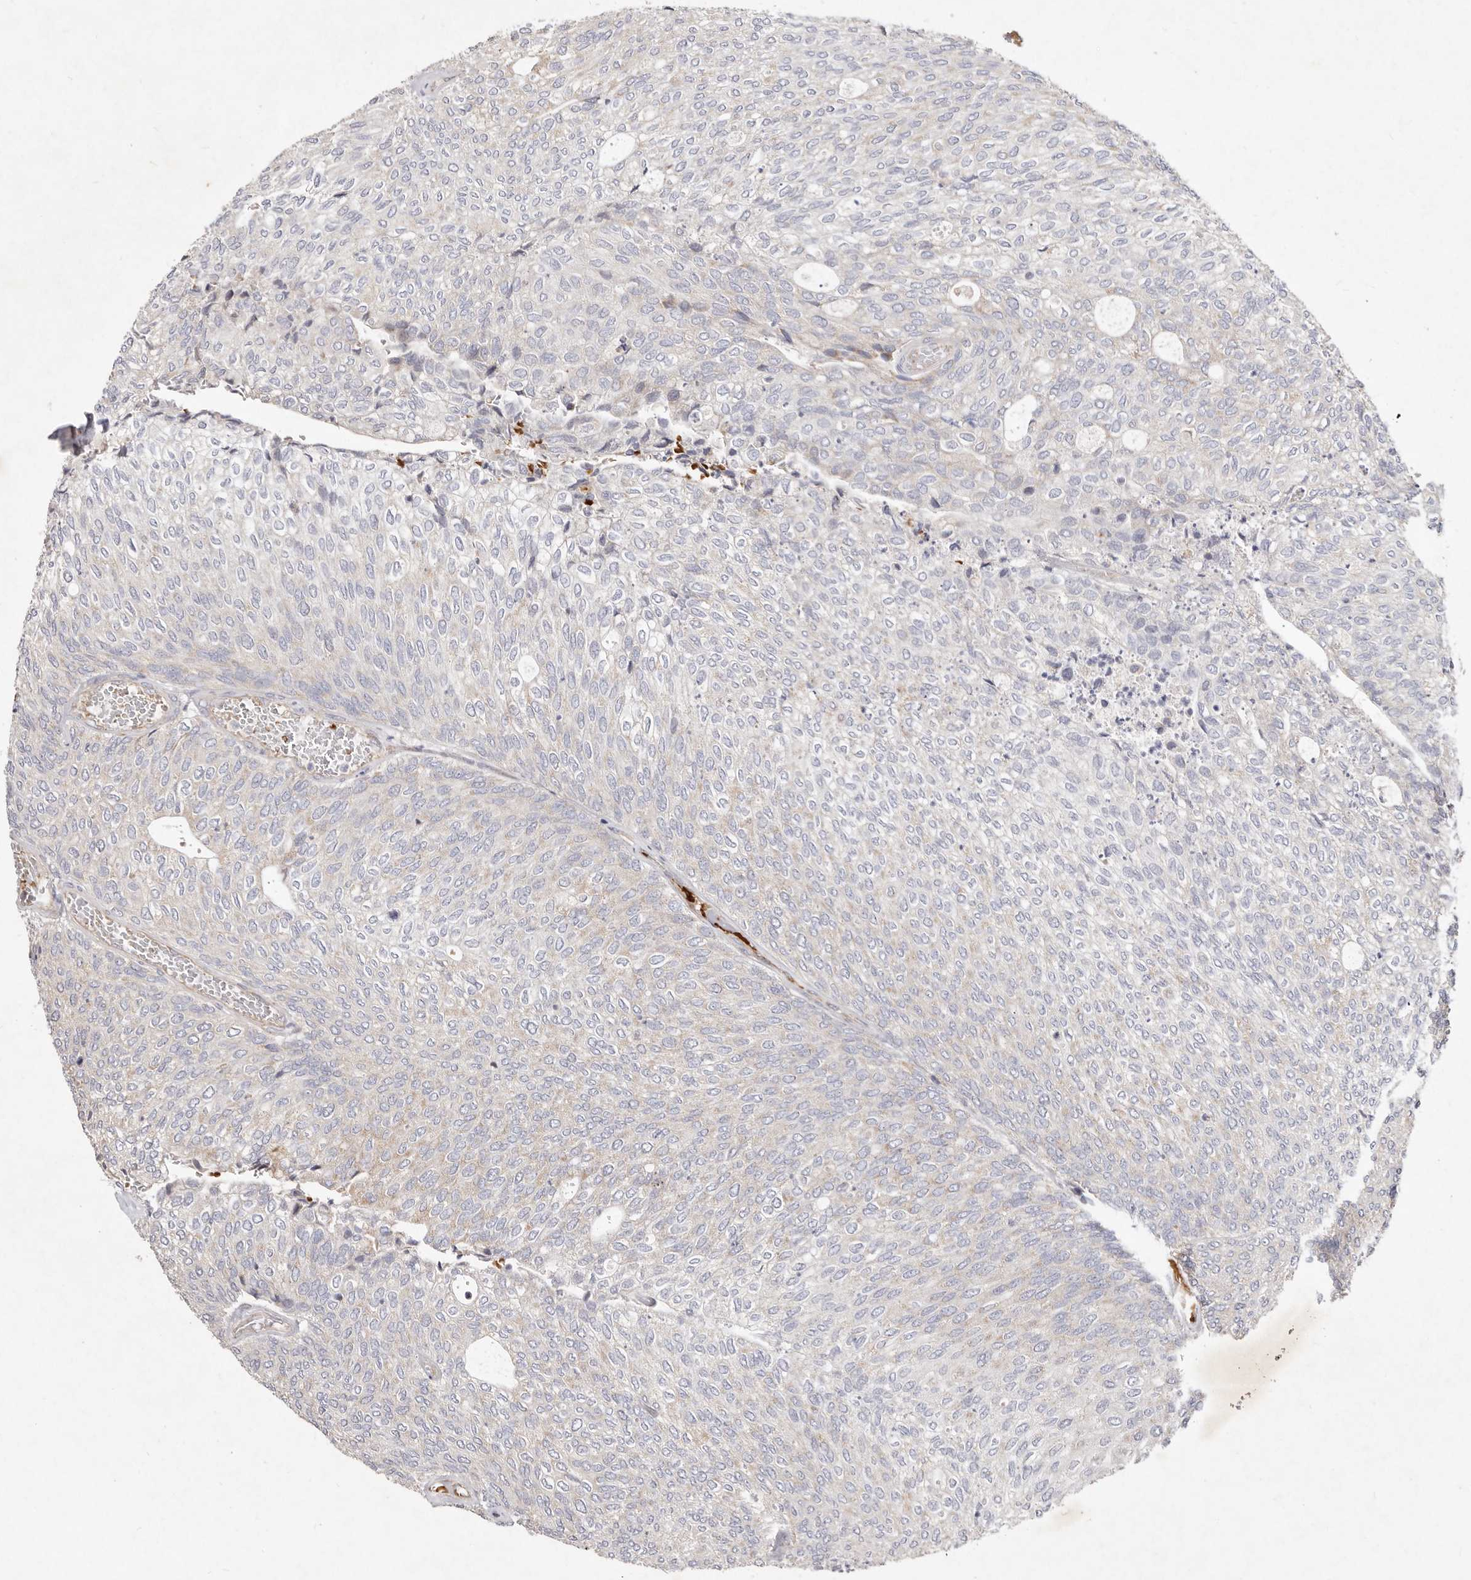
{"staining": {"intensity": "weak", "quantity": "<25%", "location": "cytoplasmic/membranous"}, "tissue": "urothelial cancer", "cell_type": "Tumor cells", "image_type": "cancer", "snomed": [{"axis": "morphology", "description": "Urothelial carcinoma, Low grade"}, {"axis": "topography", "description": "Urinary bladder"}], "caption": "This is an immunohistochemistry image of urothelial cancer. There is no expression in tumor cells.", "gene": "SLC25A20", "patient": {"sex": "female", "age": 79}}